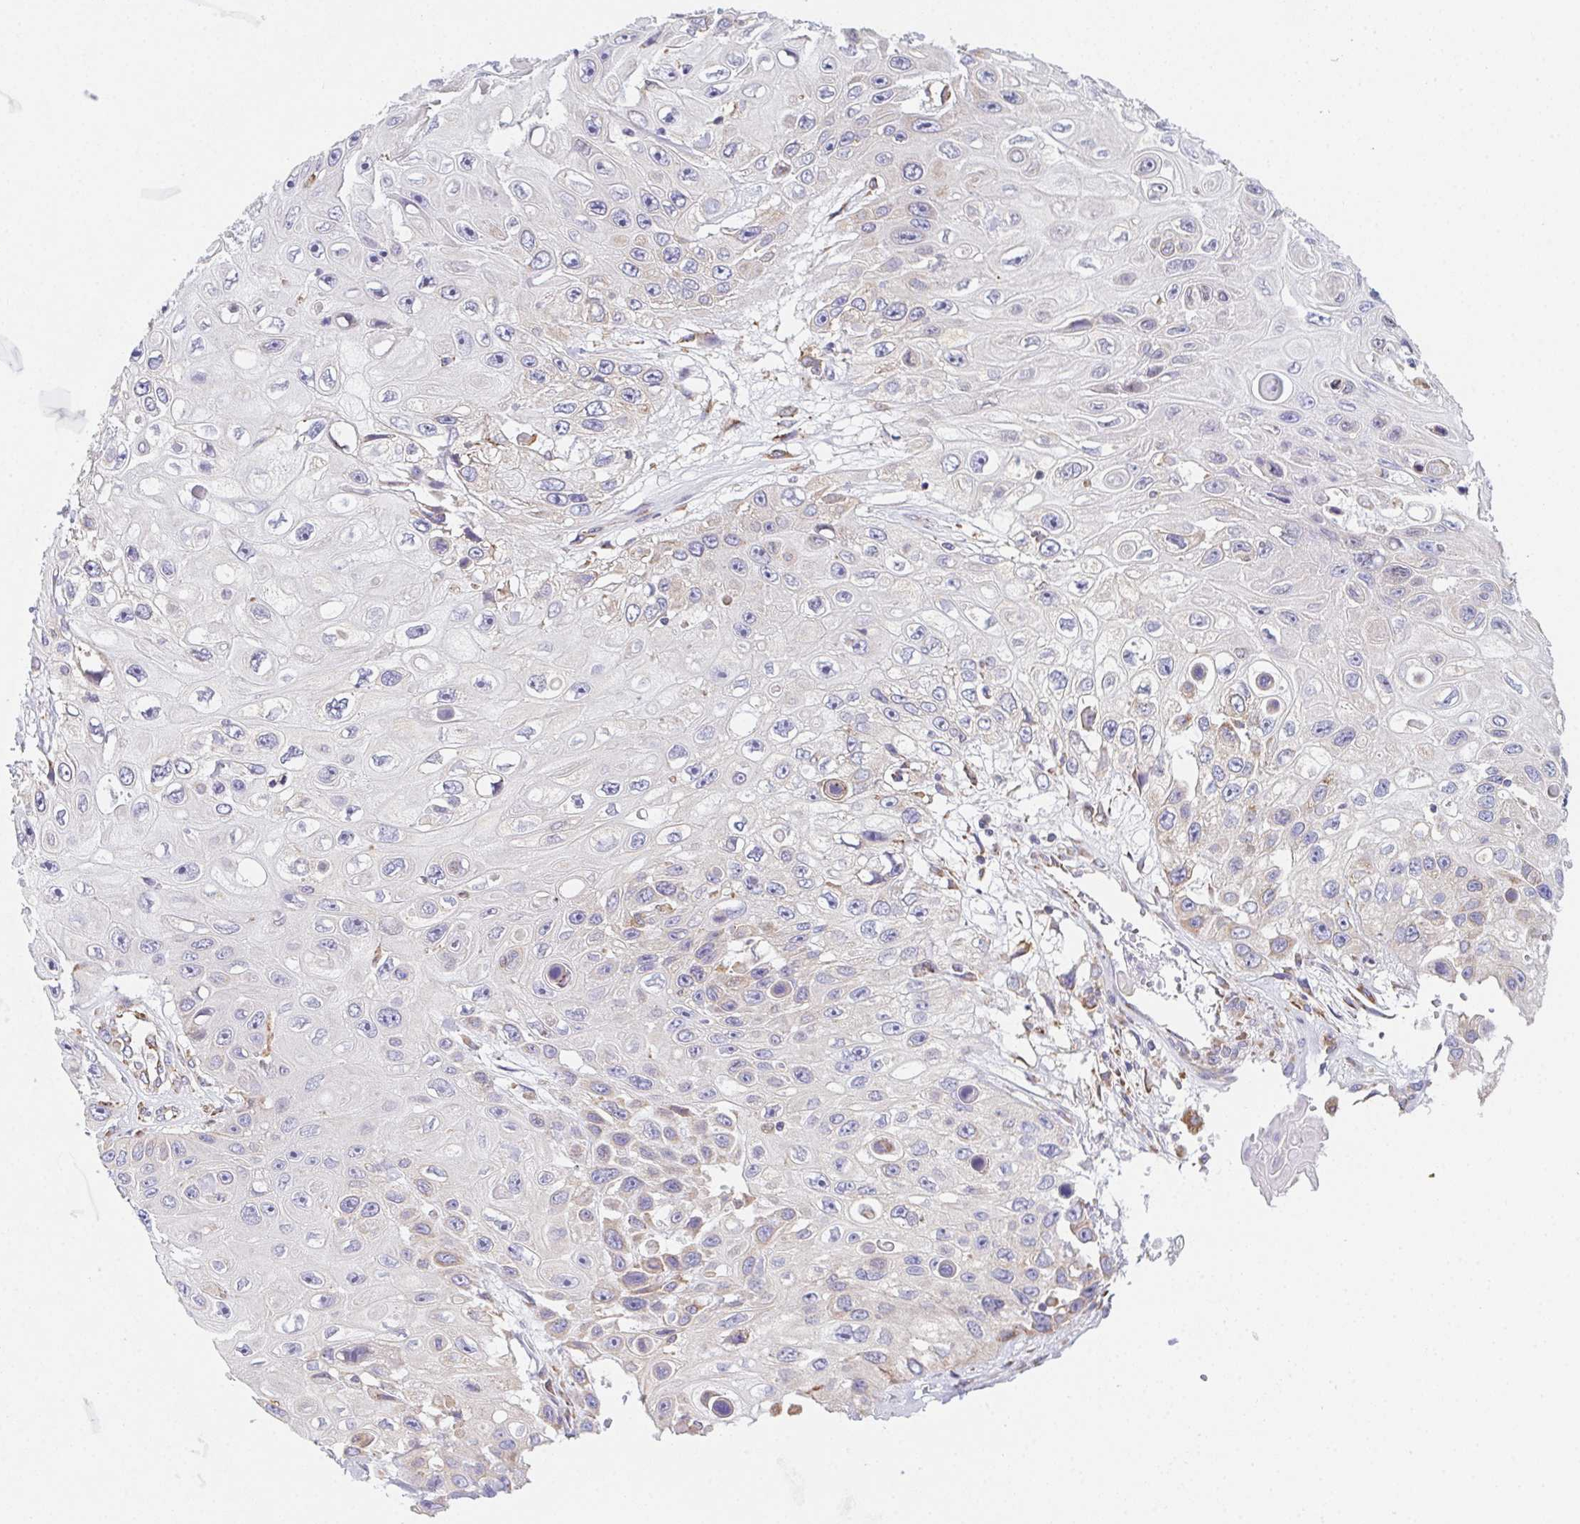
{"staining": {"intensity": "weak", "quantity": "<25%", "location": "cytoplasmic/membranous"}, "tissue": "skin cancer", "cell_type": "Tumor cells", "image_type": "cancer", "snomed": [{"axis": "morphology", "description": "Squamous cell carcinoma, NOS"}, {"axis": "topography", "description": "Skin"}], "caption": "This is a photomicrograph of immunohistochemistry staining of skin squamous cell carcinoma, which shows no positivity in tumor cells. Nuclei are stained in blue.", "gene": "ADAM8", "patient": {"sex": "male", "age": 82}}